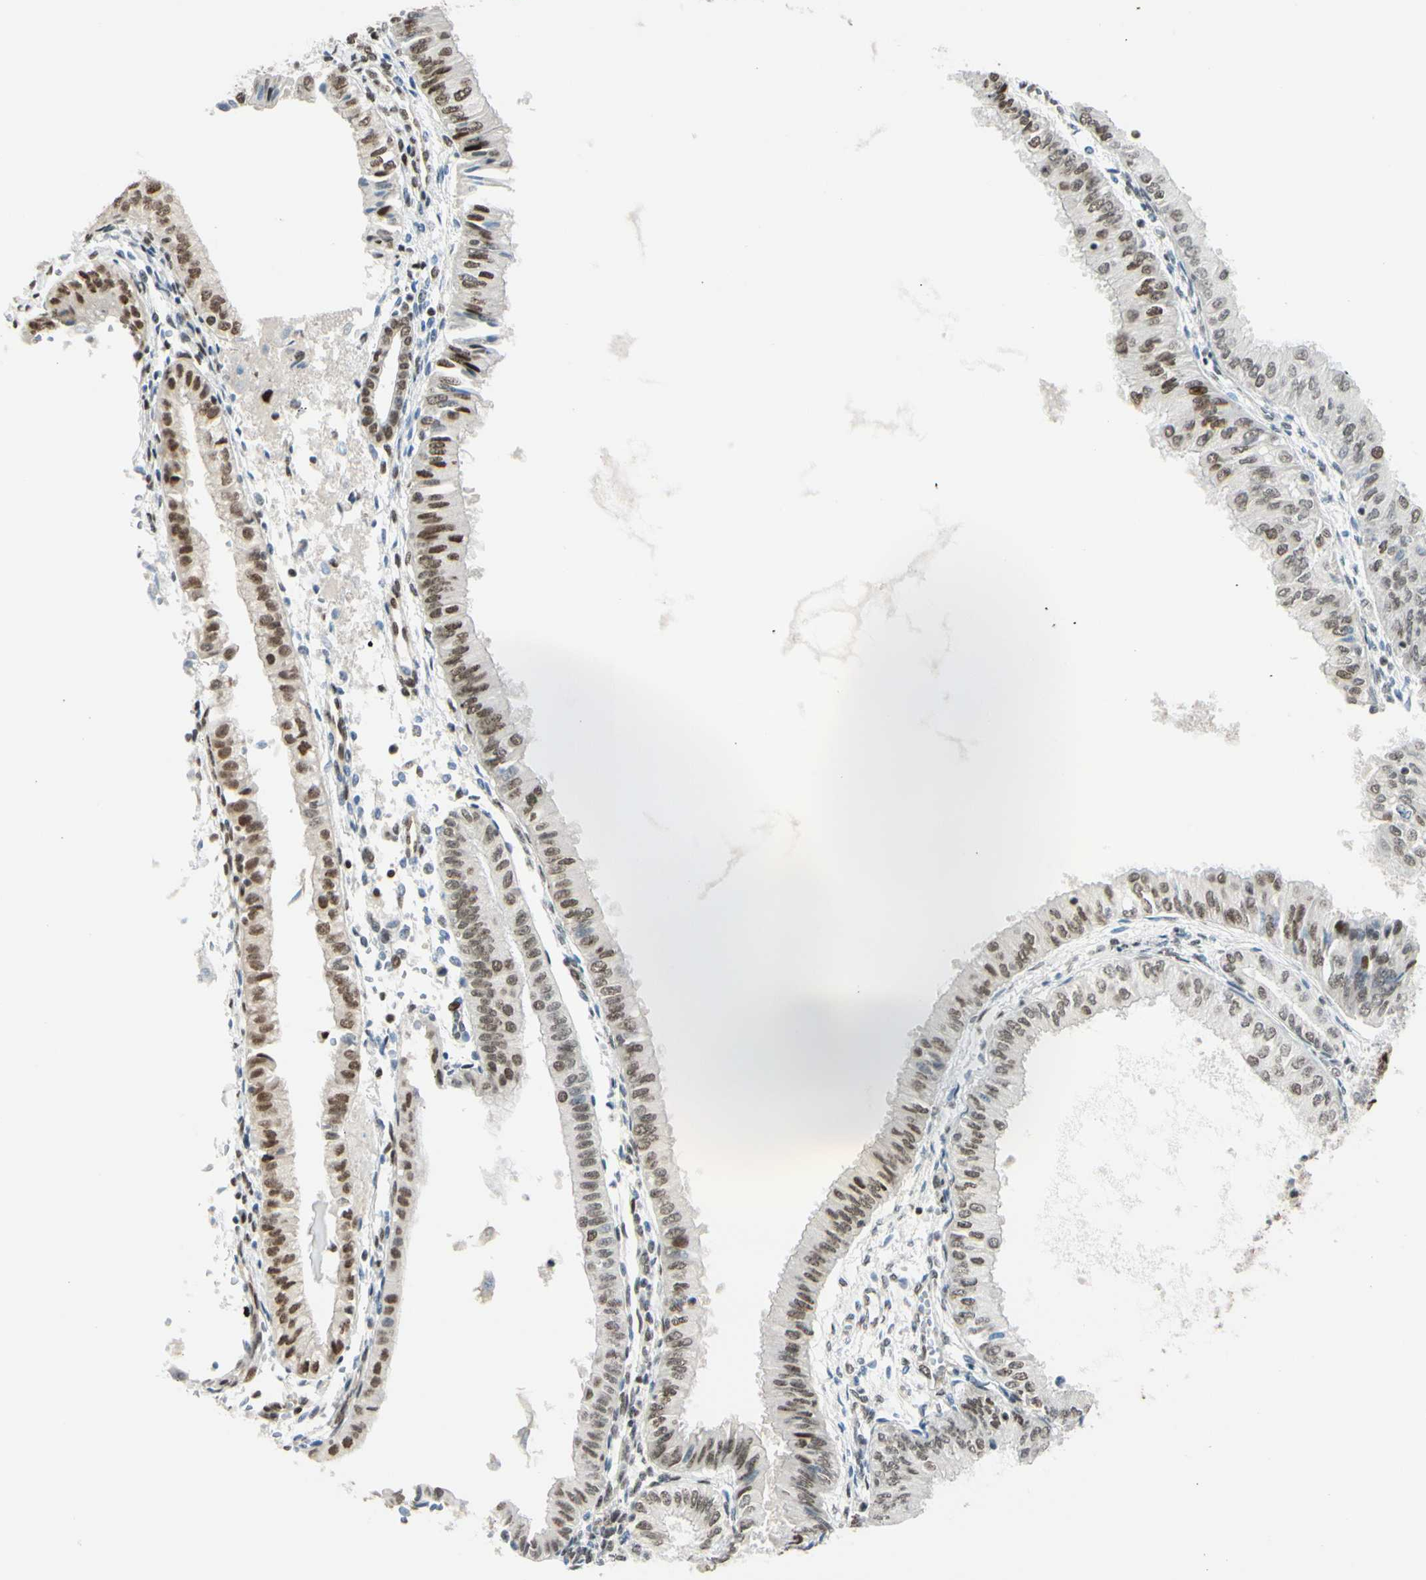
{"staining": {"intensity": "weak", "quantity": "25%-75%", "location": "nuclear"}, "tissue": "endometrial cancer", "cell_type": "Tumor cells", "image_type": "cancer", "snomed": [{"axis": "morphology", "description": "Adenocarcinoma, NOS"}, {"axis": "topography", "description": "Endometrium"}], "caption": "Human endometrial cancer stained for a protein (brown) reveals weak nuclear positive positivity in about 25%-75% of tumor cells.", "gene": "SUFU", "patient": {"sex": "female", "age": 53}}